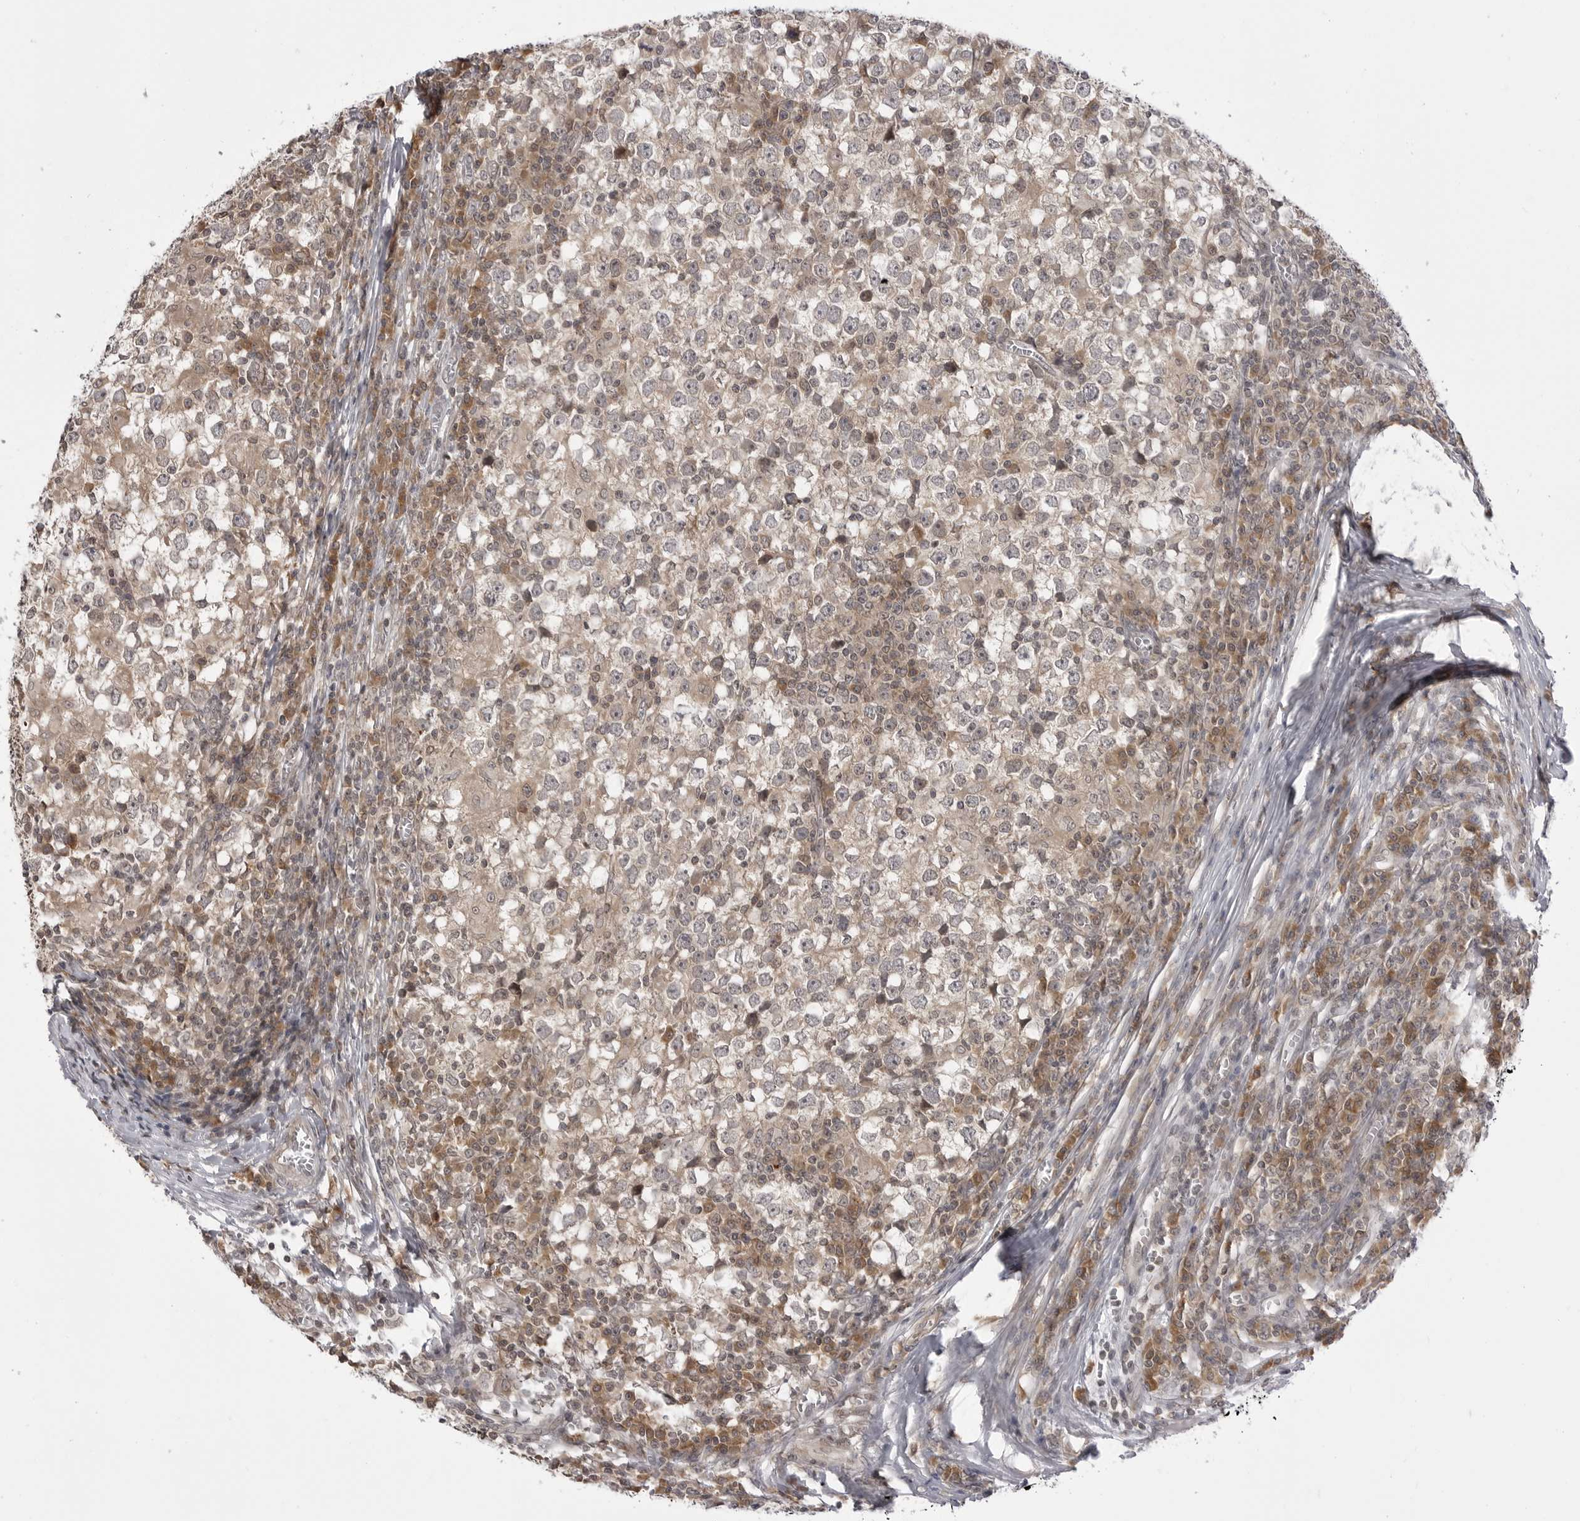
{"staining": {"intensity": "weak", "quantity": ">75%", "location": "cytoplasmic/membranous"}, "tissue": "testis cancer", "cell_type": "Tumor cells", "image_type": "cancer", "snomed": [{"axis": "morphology", "description": "Seminoma, NOS"}, {"axis": "topography", "description": "Testis"}], "caption": "Protein staining of testis cancer tissue demonstrates weak cytoplasmic/membranous staining in approximately >75% of tumor cells.", "gene": "PTK2B", "patient": {"sex": "male", "age": 65}}